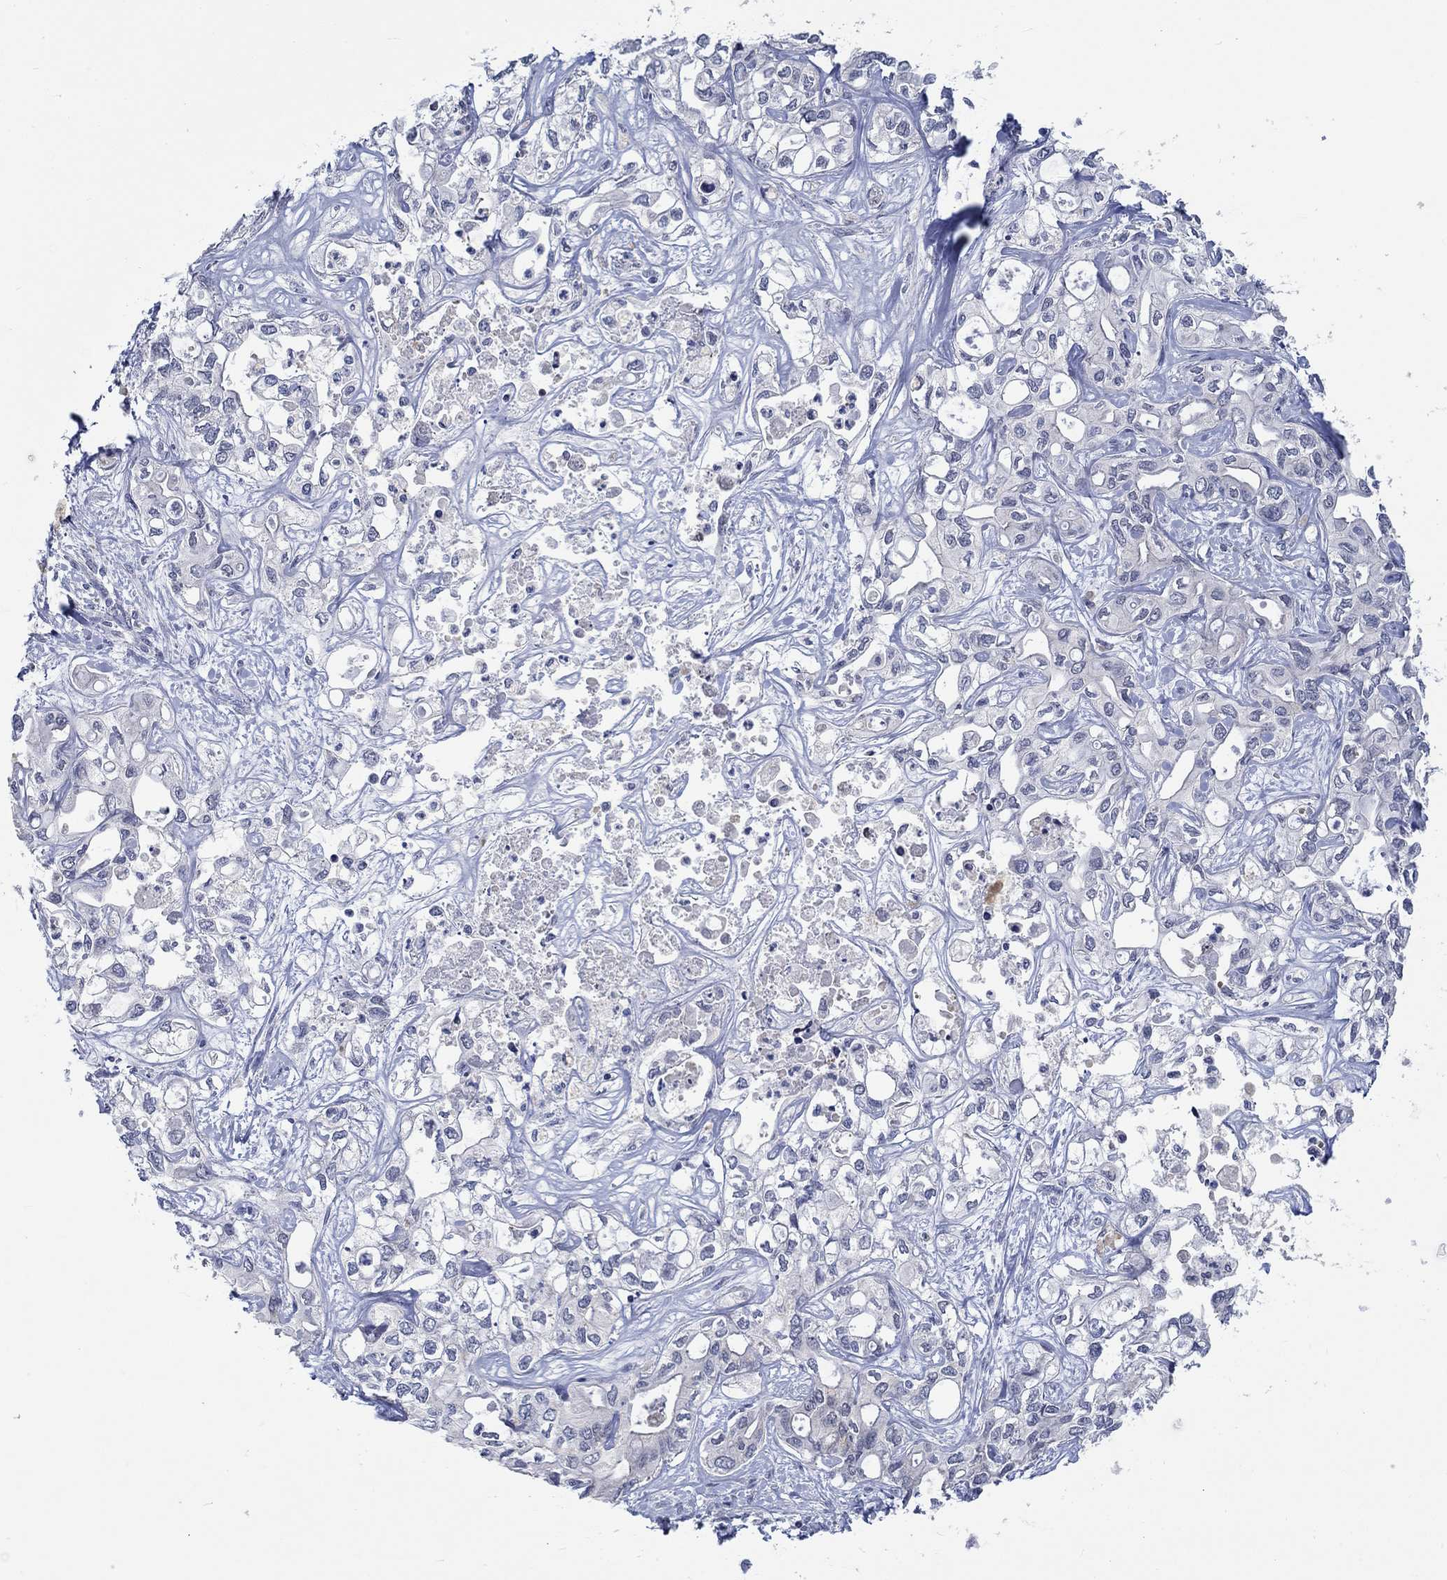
{"staining": {"intensity": "negative", "quantity": "none", "location": "none"}, "tissue": "liver cancer", "cell_type": "Tumor cells", "image_type": "cancer", "snomed": [{"axis": "morphology", "description": "Cholangiocarcinoma"}, {"axis": "topography", "description": "Liver"}], "caption": "Immunohistochemical staining of human liver cancer demonstrates no significant expression in tumor cells.", "gene": "WASF1", "patient": {"sex": "female", "age": 64}}